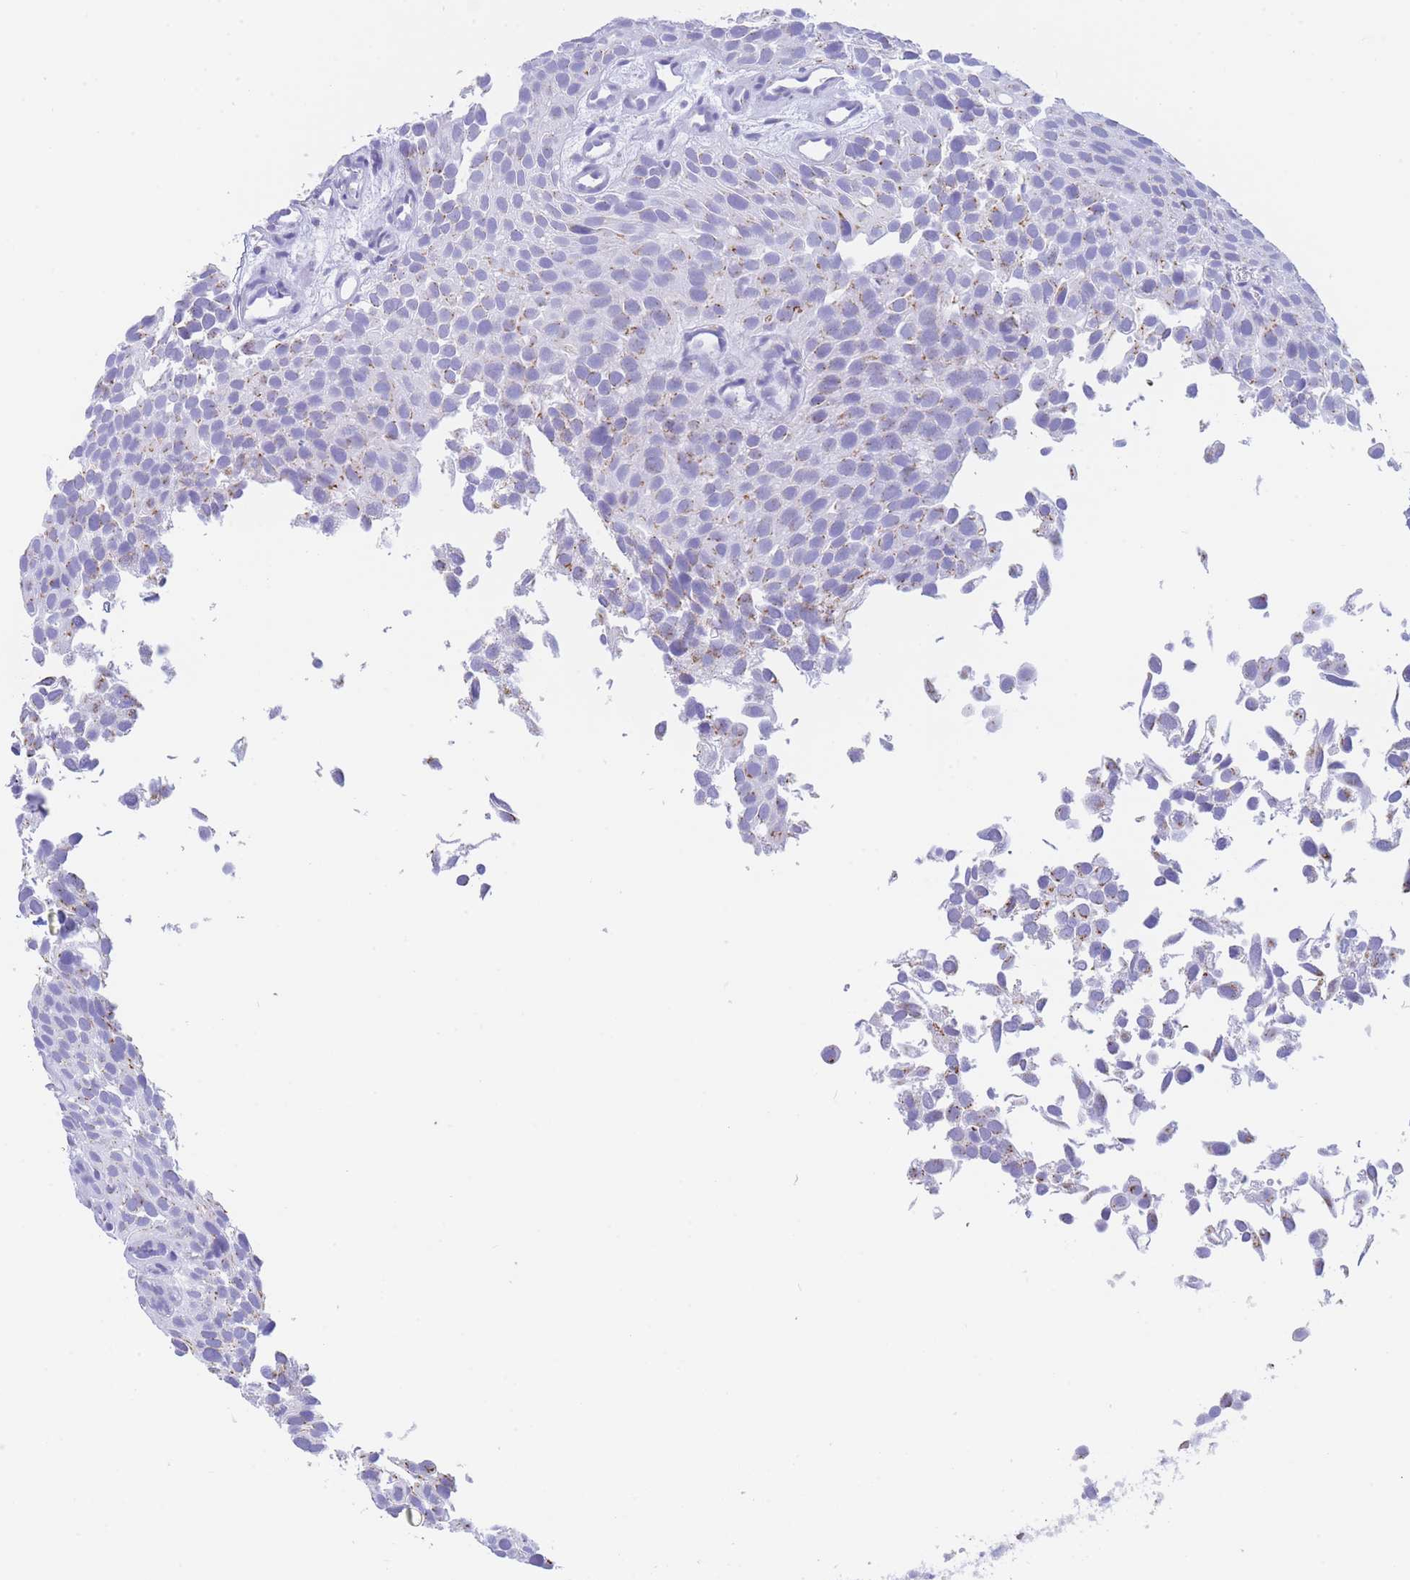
{"staining": {"intensity": "weak", "quantity": "<25%", "location": "cytoplasmic/membranous"}, "tissue": "urothelial cancer", "cell_type": "Tumor cells", "image_type": "cancer", "snomed": [{"axis": "morphology", "description": "Urothelial carcinoma, Low grade"}, {"axis": "topography", "description": "Urinary bladder"}], "caption": "IHC photomicrograph of neoplastic tissue: low-grade urothelial carcinoma stained with DAB (3,3'-diaminobenzidine) demonstrates no significant protein expression in tumor cells.", "gene": "FAM3C", "patient": {"sex": "male", "age": 88}}